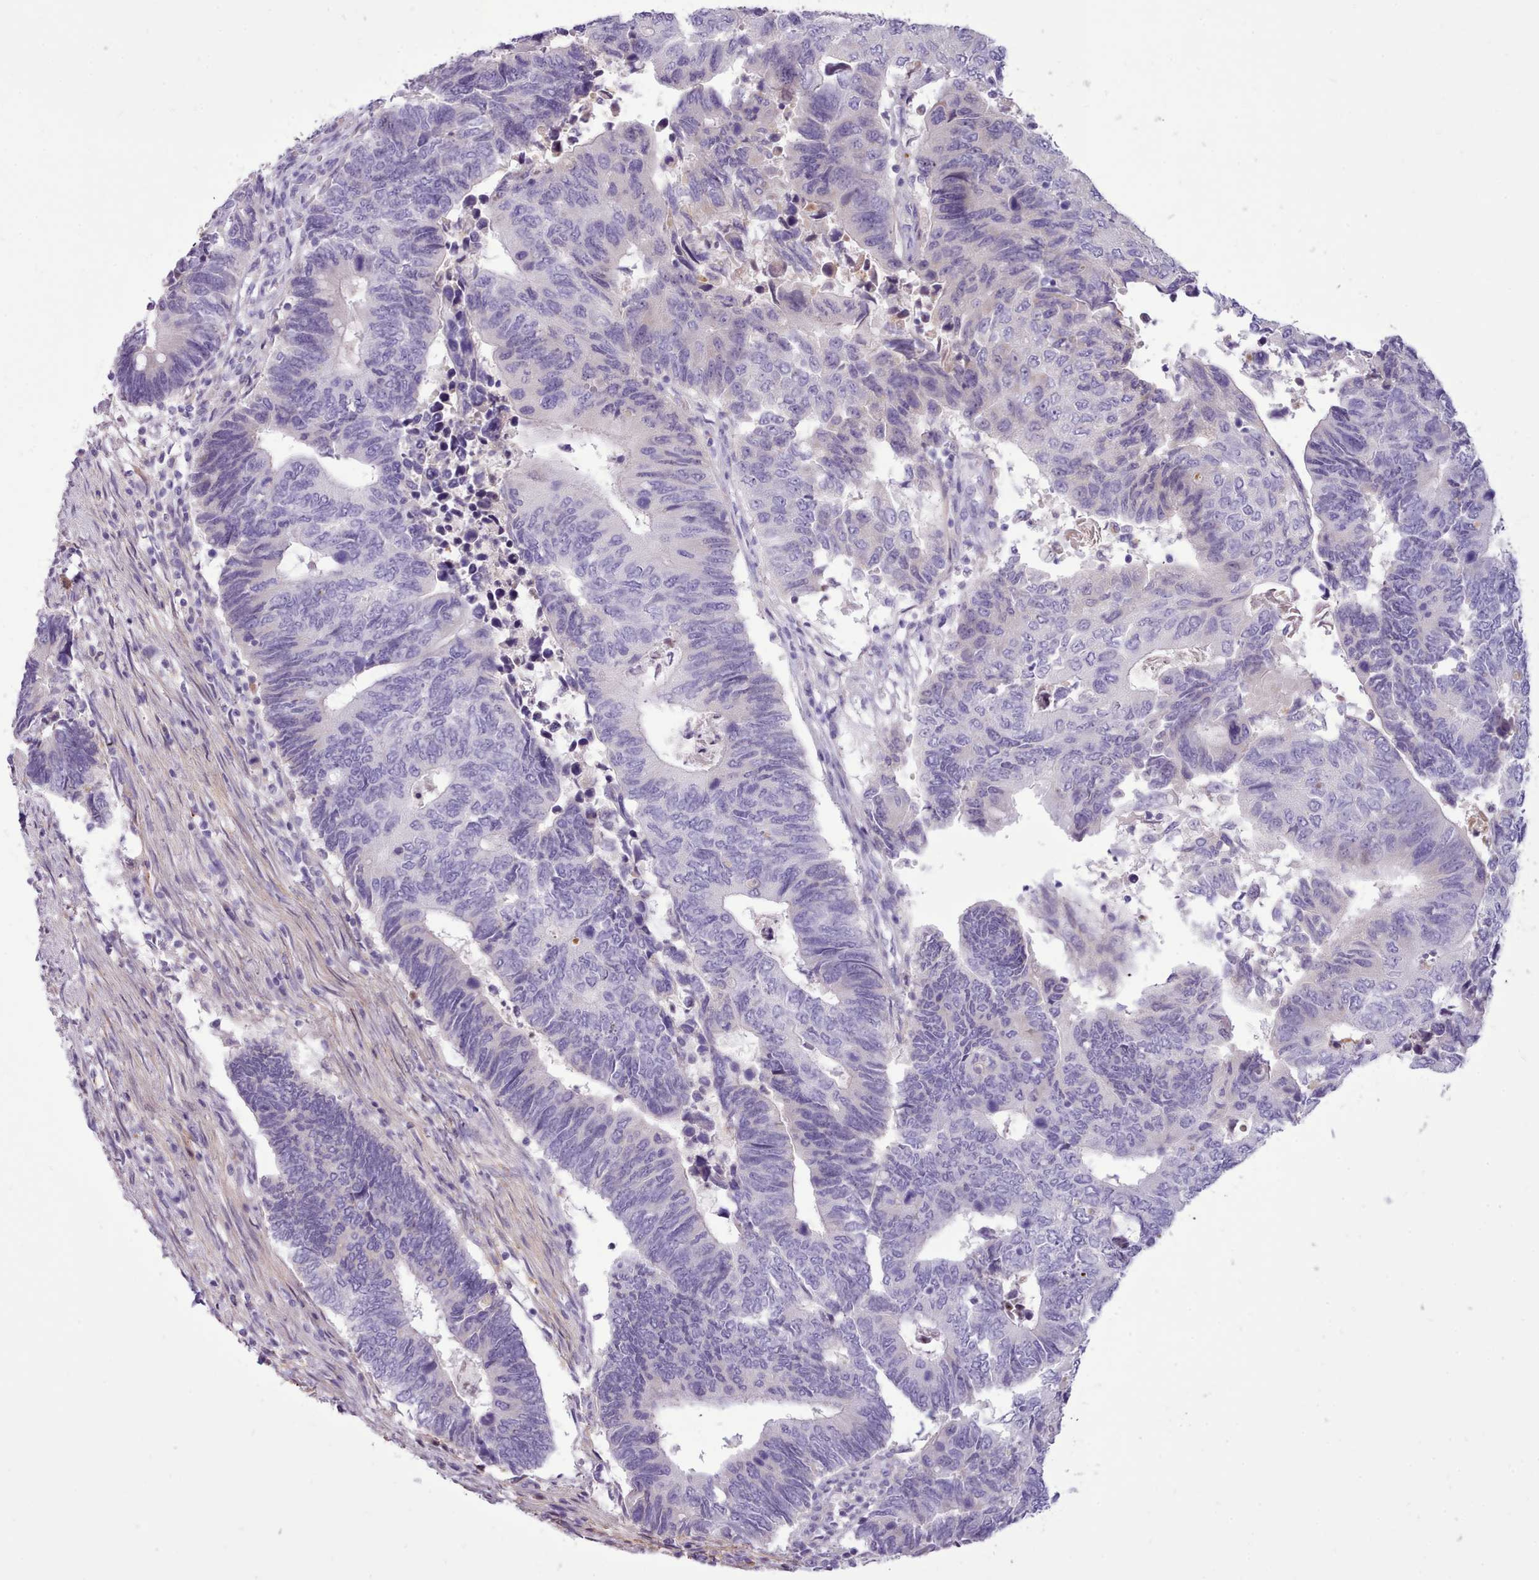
{"staining": {"intensity": "negative", "quantity": "none", "location": "none"}, "tissue": "colorectal cancer", "cell_type": "Tumor cells", "image_type": "cancer", "snomed": [{"axis": "morphology", "description": "Adenocarcinoma, NOS"}, {"axis": "topography", "description": "Colon"}], "caption": "This histopathology image is of colorectal adenocarcinoma stained with immunohistochemistry (IHC) to label a protein in brown with the nuclei are counter-stained blue. There is no positivity in tumor cells.", "gene": "CYP2A13", "patient": {"sex": "male", "age": 87}}